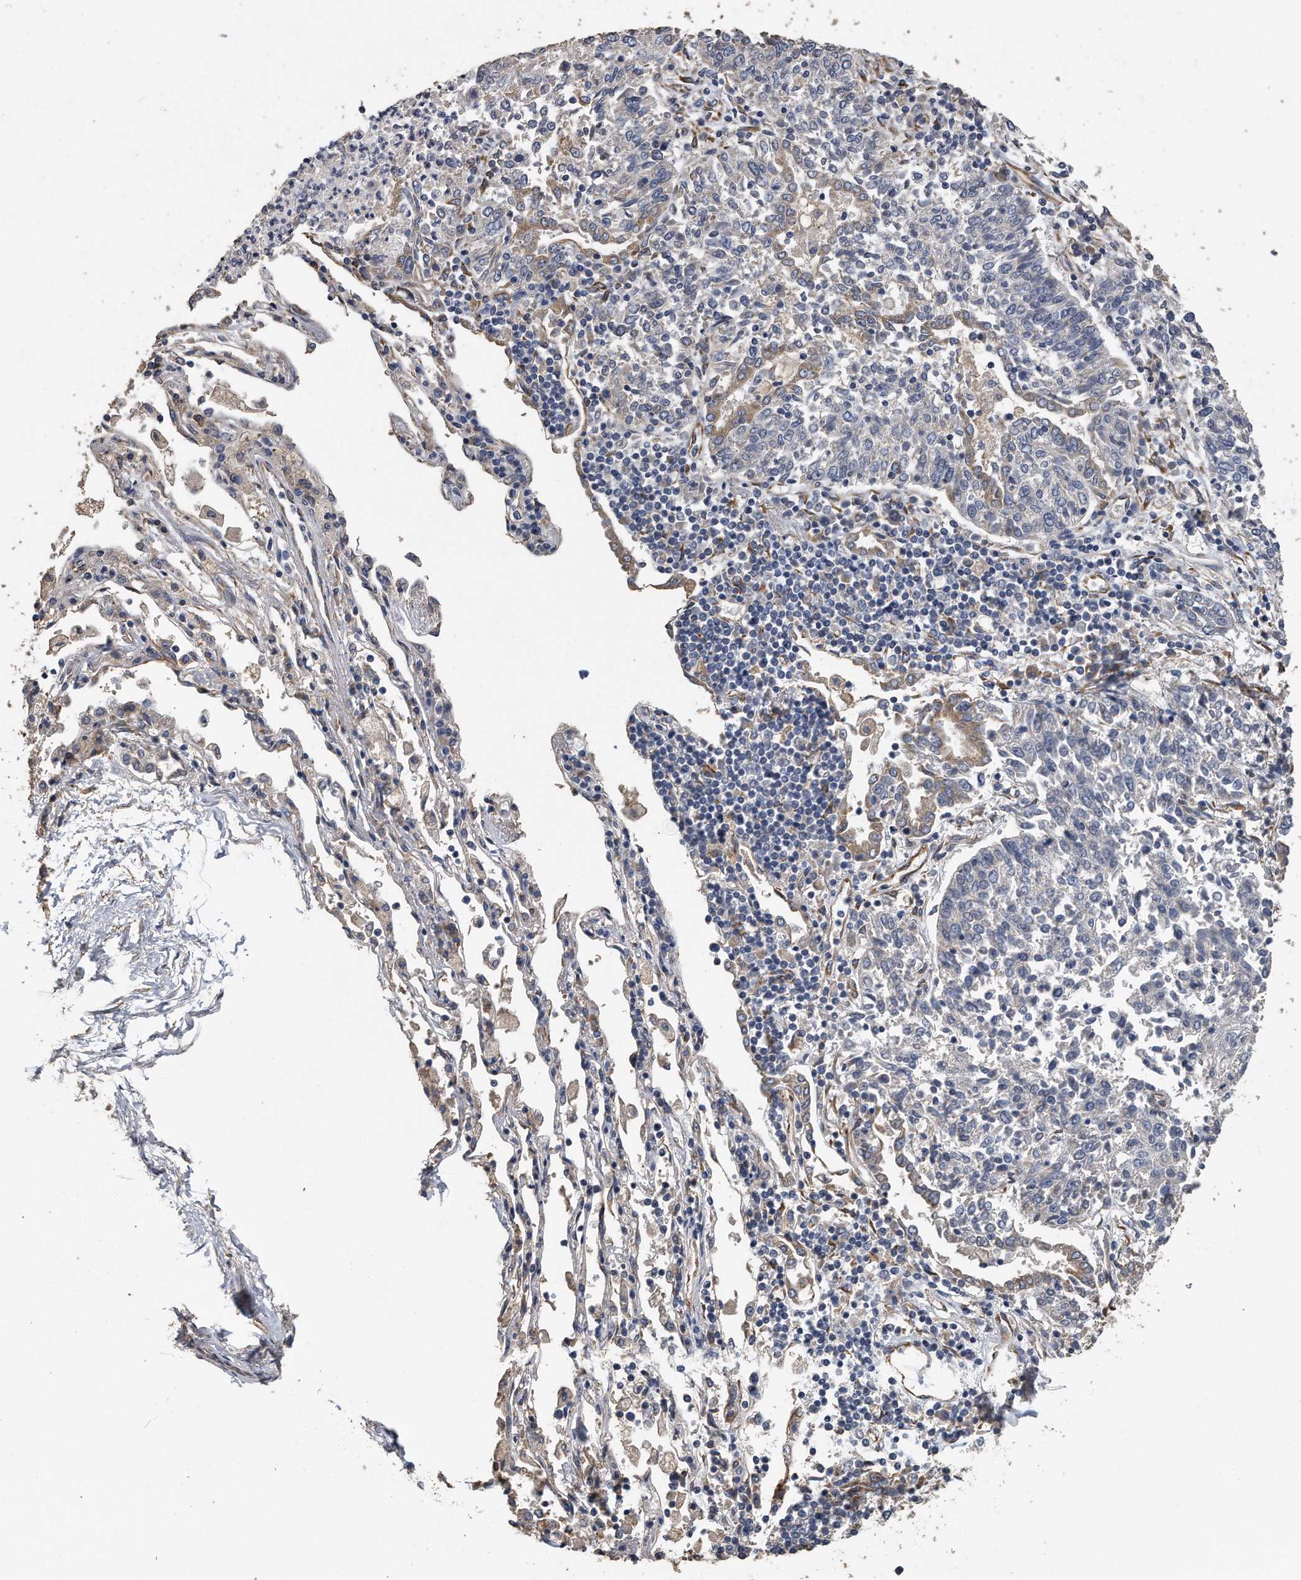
{"staining": {"intensity": "negative", "quantity": "none", "location": "none"}, "tissue": "lung cancer", "cell_type": "Tumor cells", "image_type": "cancer", "snomed": [{"axis": "morphology", "description": "Normal tissue, NOS"}, {"axis": "morphology", "description": "Squamous cell carcinoma, NOS"}, {"axis": "topography", "description": "Cartilage tissue"}, {"axis": "topography", "description": "Lung"}, {"axis": "topography", "description": "Peripheral nerve tissue"}], "caption": "Tumor cells show no significant staining in lung cancer (squamous cell carcinoma).", "gene": "PCLO", "patient": {"sex": "female", "age": 49}}